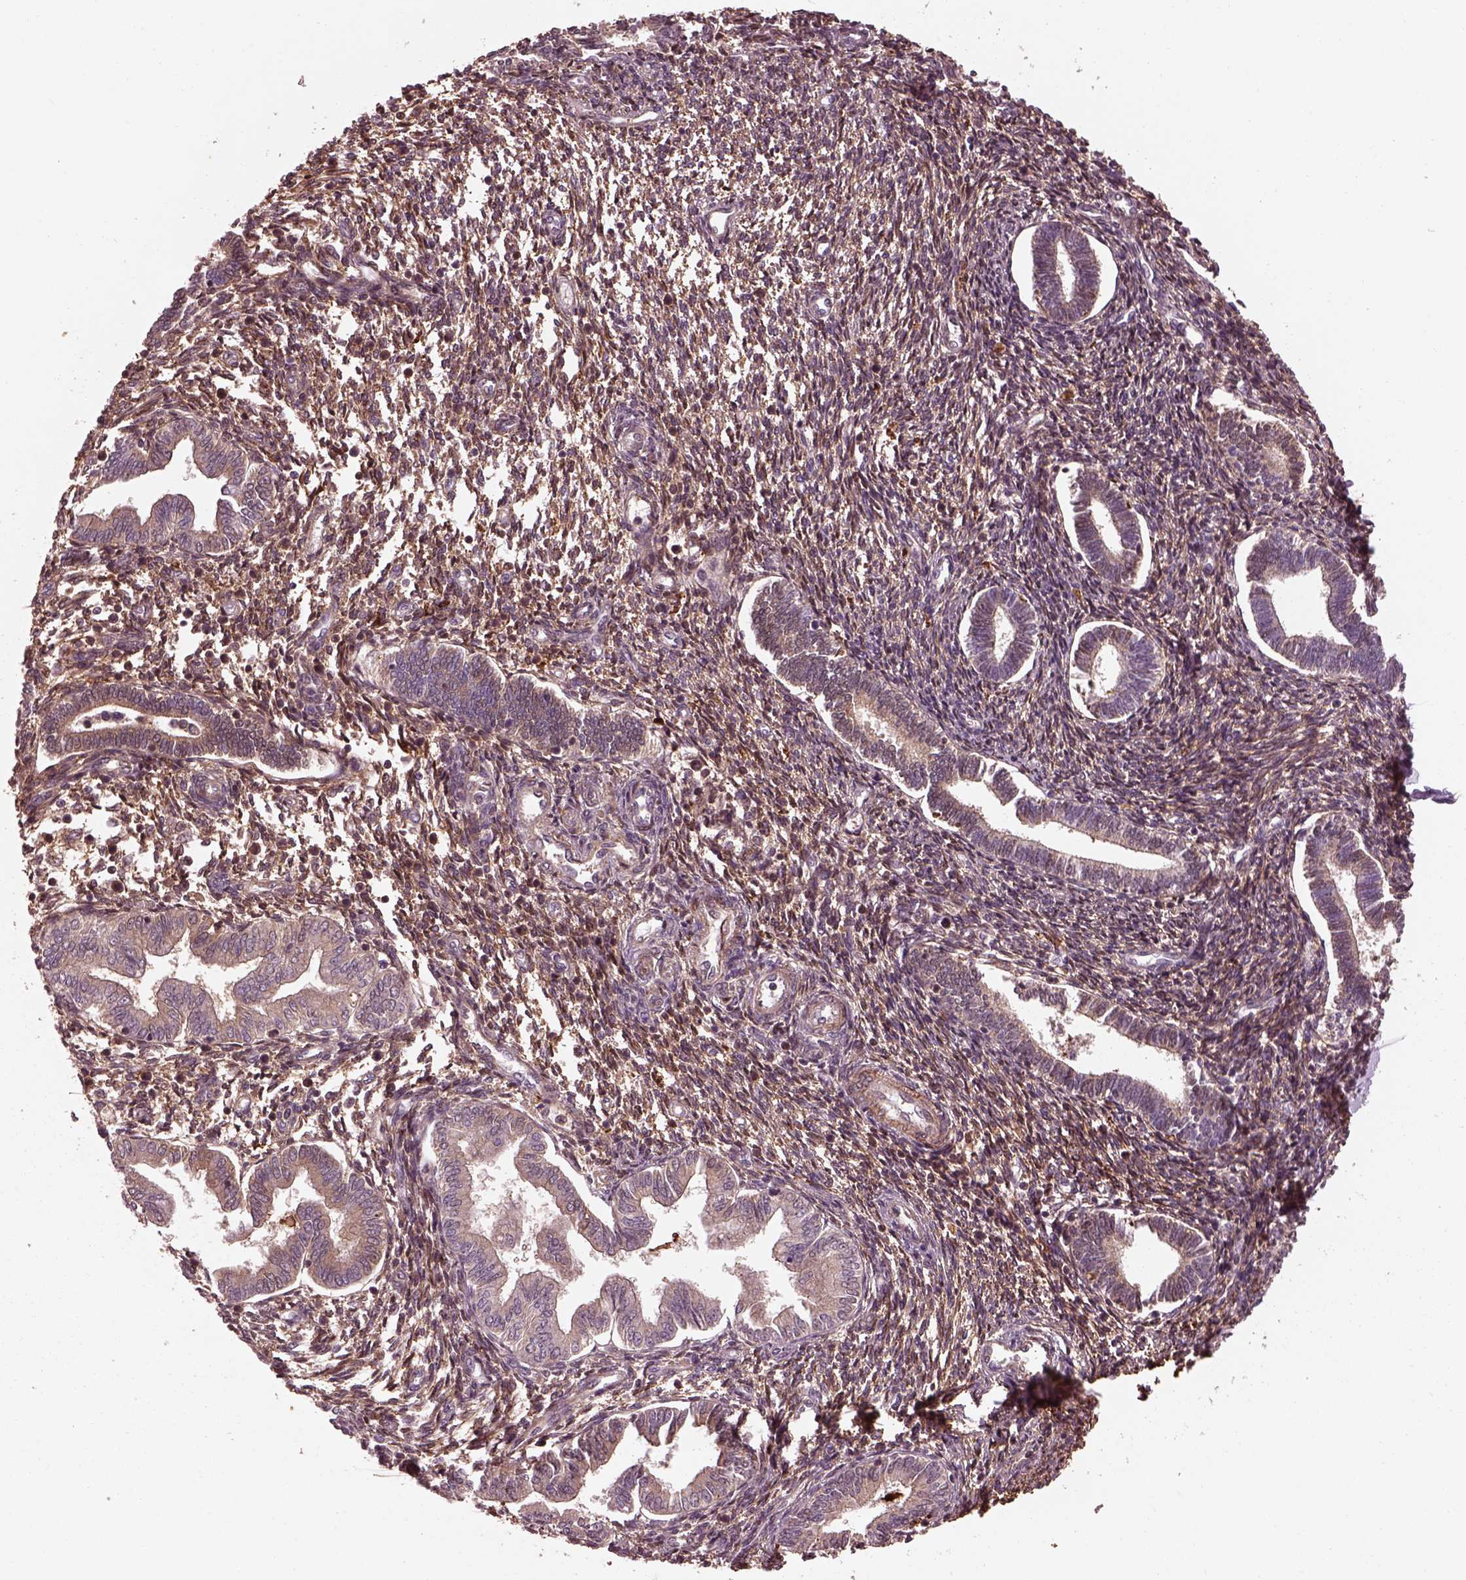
{"staining": {"intensity": "moderate", "quantity": "<25%", "location": "cytoplasmic/membranous"}, "tissue": "endometrium", "cell_type": "Cells in endometrial stroma", "image_type": "normal", "snomed": [{"axis": "morphology", "description": "Normal tissue, NOS"}, {"axis": "topography", "description": "Endometrium"}], "caption": "Unremarkable endometrium demonstrates moderate cytoplasmic/membranous positivity in about <25% of cells in endometrial stroma.", "gene": "EFEMP1", "patient": {"sex": "female", "age": 42}}